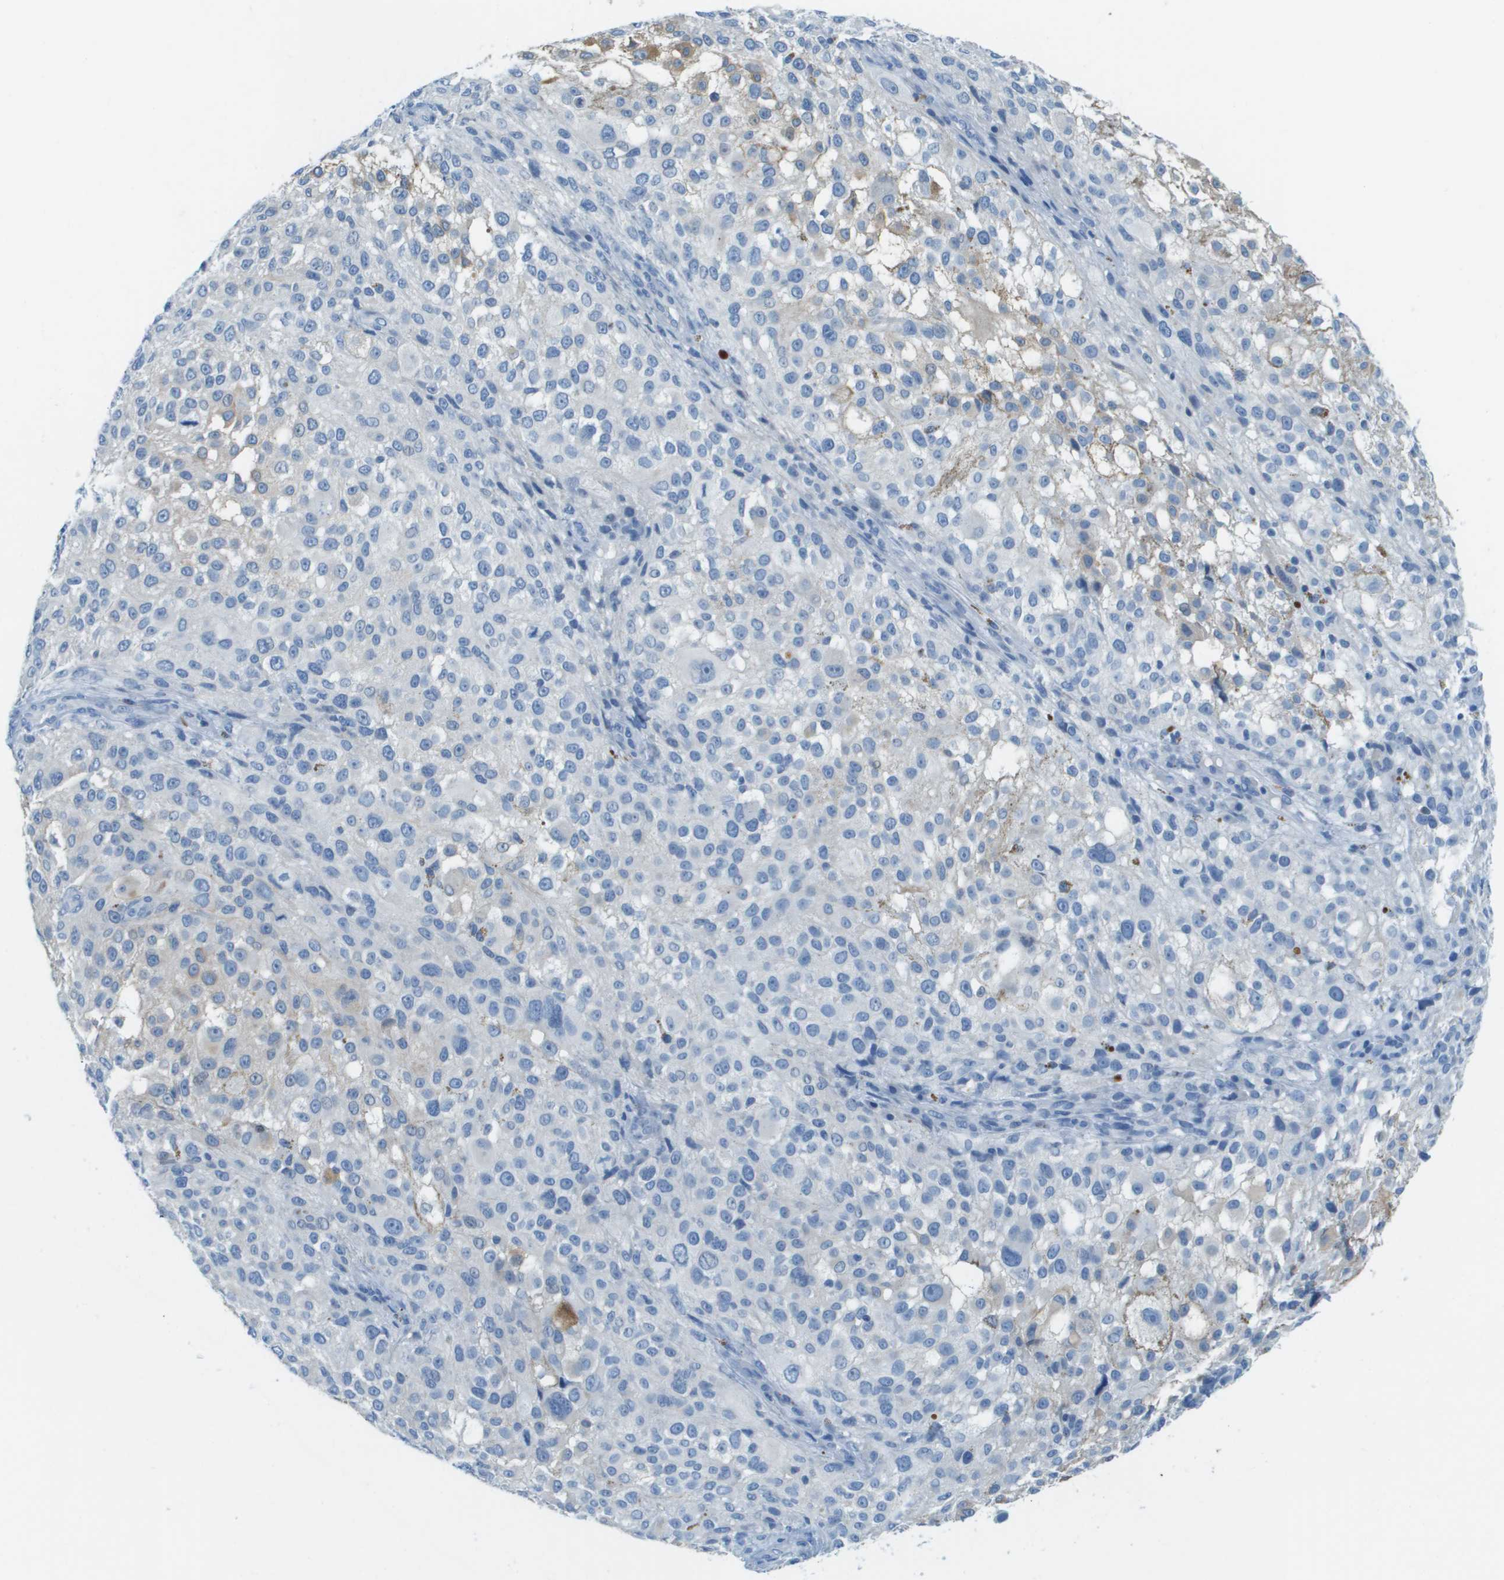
{"staining": {"intensity": "negative", "quantity": "none", "location": "none"}, "tissue": "melanoma", "cell_type": "Tumor cells", "image_type": "cancer", "snomed": [{"axis": "morphology", "description": "Necrosis, NOS"}, {"axis": "morphology", "description": "Malignant melanoma, NOS"}, {"axis": "topography", "description": "Skin"}], "caption": "IHC of human malignant melanoma demonstrates no staining in tumor cells.", "gene": "CDHR2", "patient": {"sex": "female", "age": 87}}